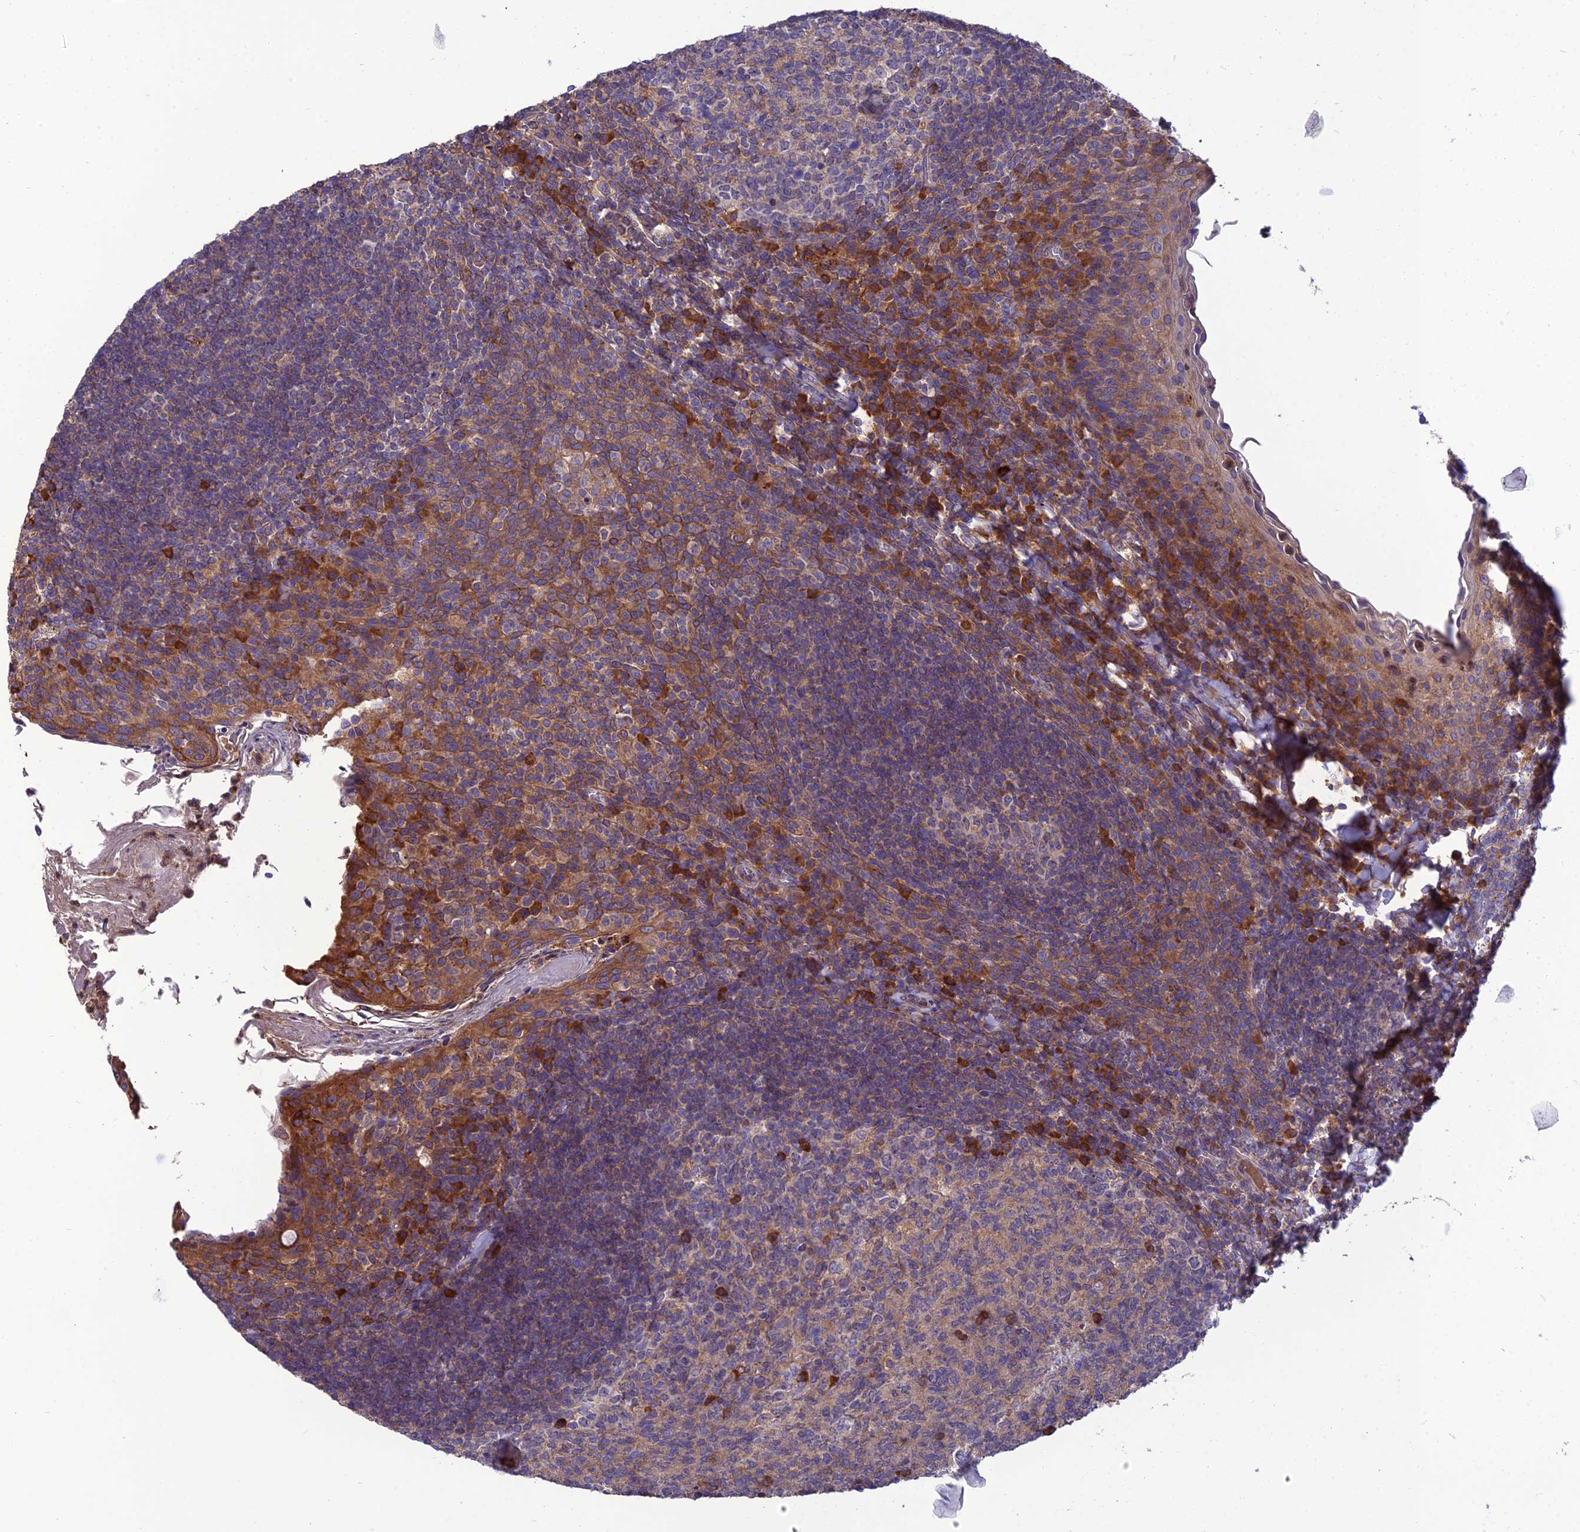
{"staining": {"intensity": "strong", "quantity": "<25%", "location": "cytoplasmic/membranous"}, "tissue": "tonsil", "cell_type": "Germinal center cells", "image_type": "normal", "snomed": [{"axis": "morphology", "description": "Normal tissue, NOS"}, {"axis": "topography", "description": "Tonsil"}], "caption": "A histopathology image of tonsil stained for a protein displays strong cytoplasmic/membranous brown staining in germinal center cells.", "gene": "UMAD1", "patient": {"sex": "female", "age": 10}}